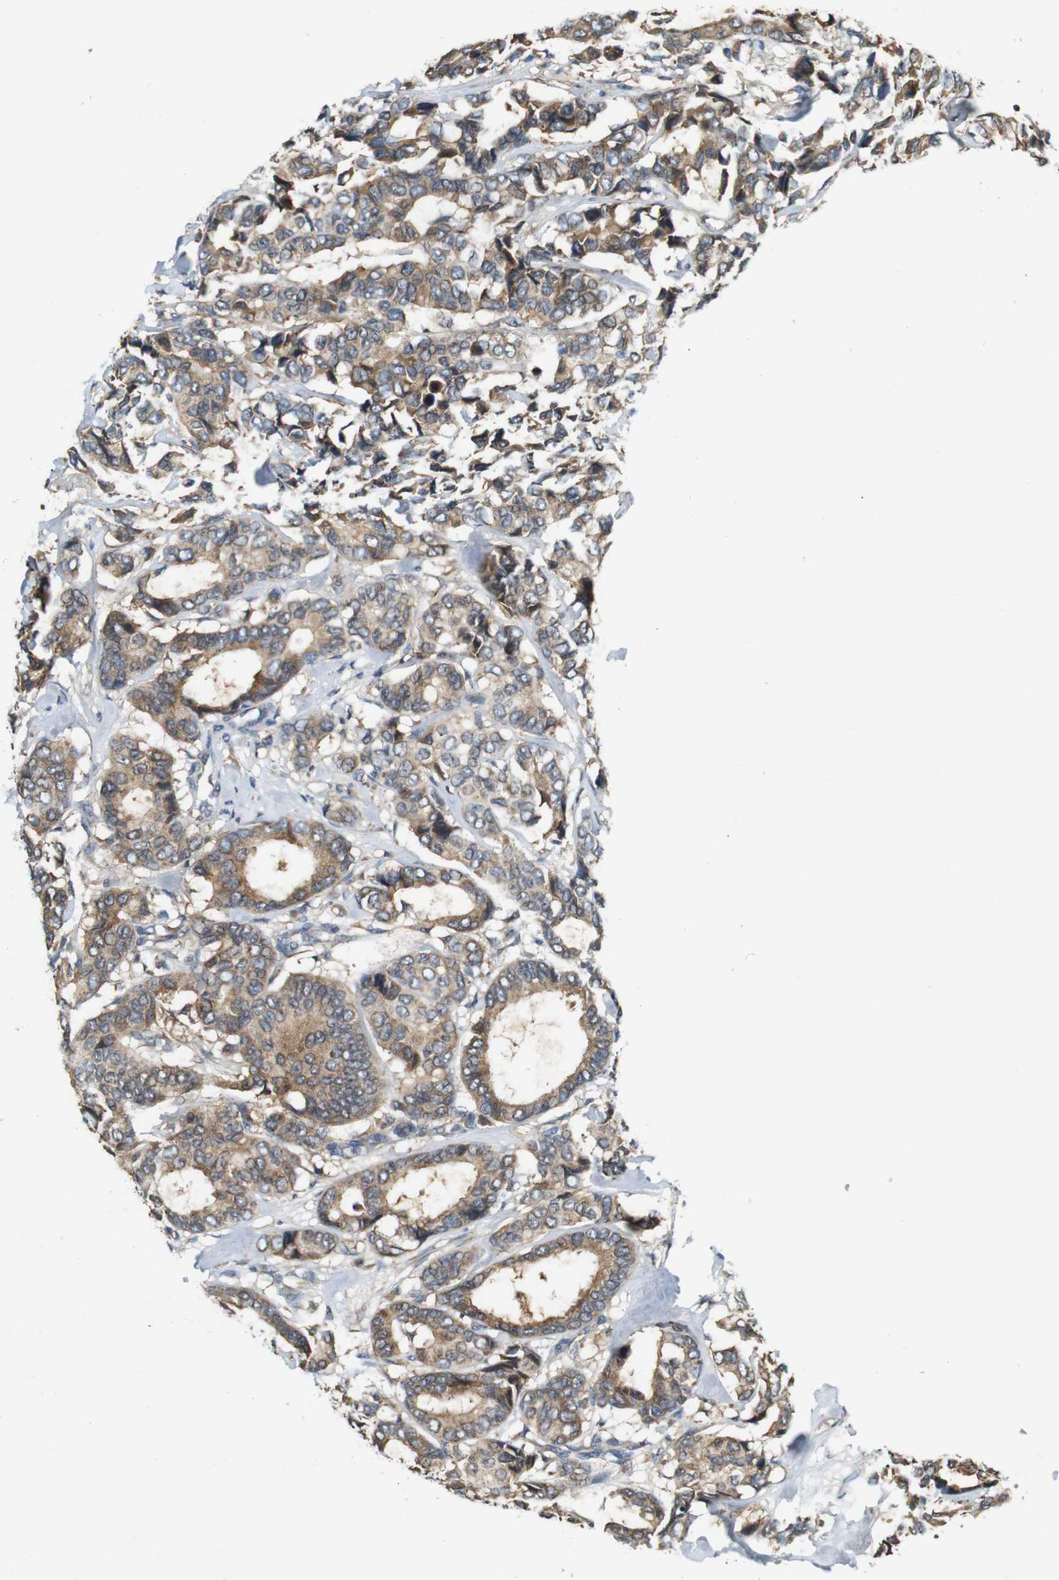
{"staining": {"intensity": "moderate", "quantity": ">75%", "location": "cytoplasmic/membranous"}, "tissue": "breast cancer", "cell_type": "Tumor cells", "image_type": "cancer", "snomed": [{"axis": "morphology", "description": "Duct carcinoma"}, {"axis": "topography", "description": "Breast"}], "caption": "Moderate cytoplasmic/membranous expression is present in approximately >75% of tumor cells in breast invasive ductal carcinoma.", "gene": "NEBL", "patient": {"sex": "female", "age": 87}}